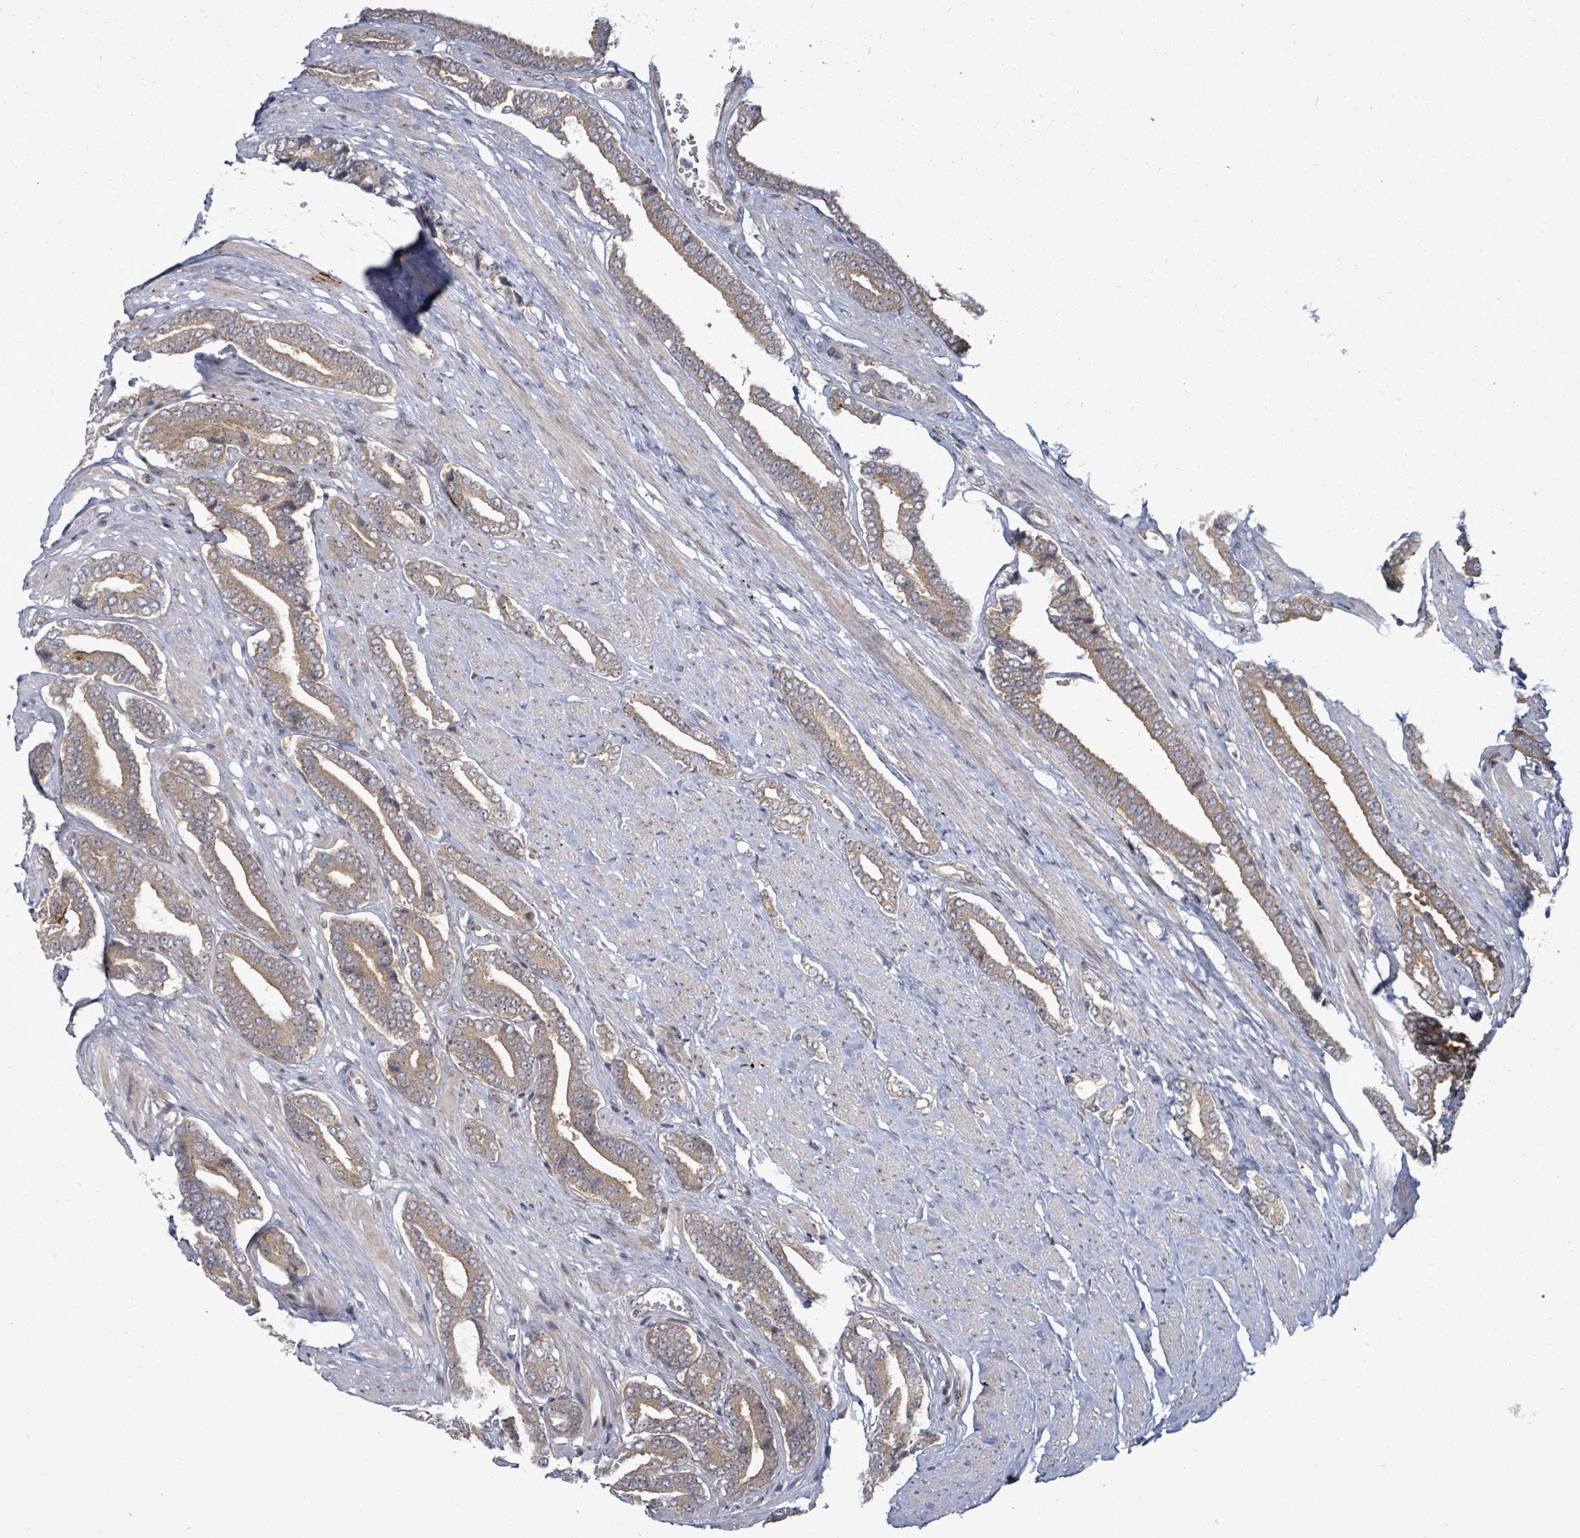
{"staining": {"intensity": "moderate", "quantity": ">75%", "location": "cytoplasmic/membranous"}, "tissue": "prostate cancer", "cell_type": "Tumor cells", "image_type": "cancer", "snomed": [{"axis": "morphology", "description": "Adenocarcinoma, NOS"}, {"axis": "topography", "description": "Prostate and seminal vesicle, NOS"}], "caption": "The image exhibits immunohistochemical staining of prostate cancer (adenocarcinoma). There is moderate cytoplasmic/membranous expression is seen in approximately >75% of tumor cells.", "gene": "EIF3C", "patient": {"sex": "male", "age": 76}}